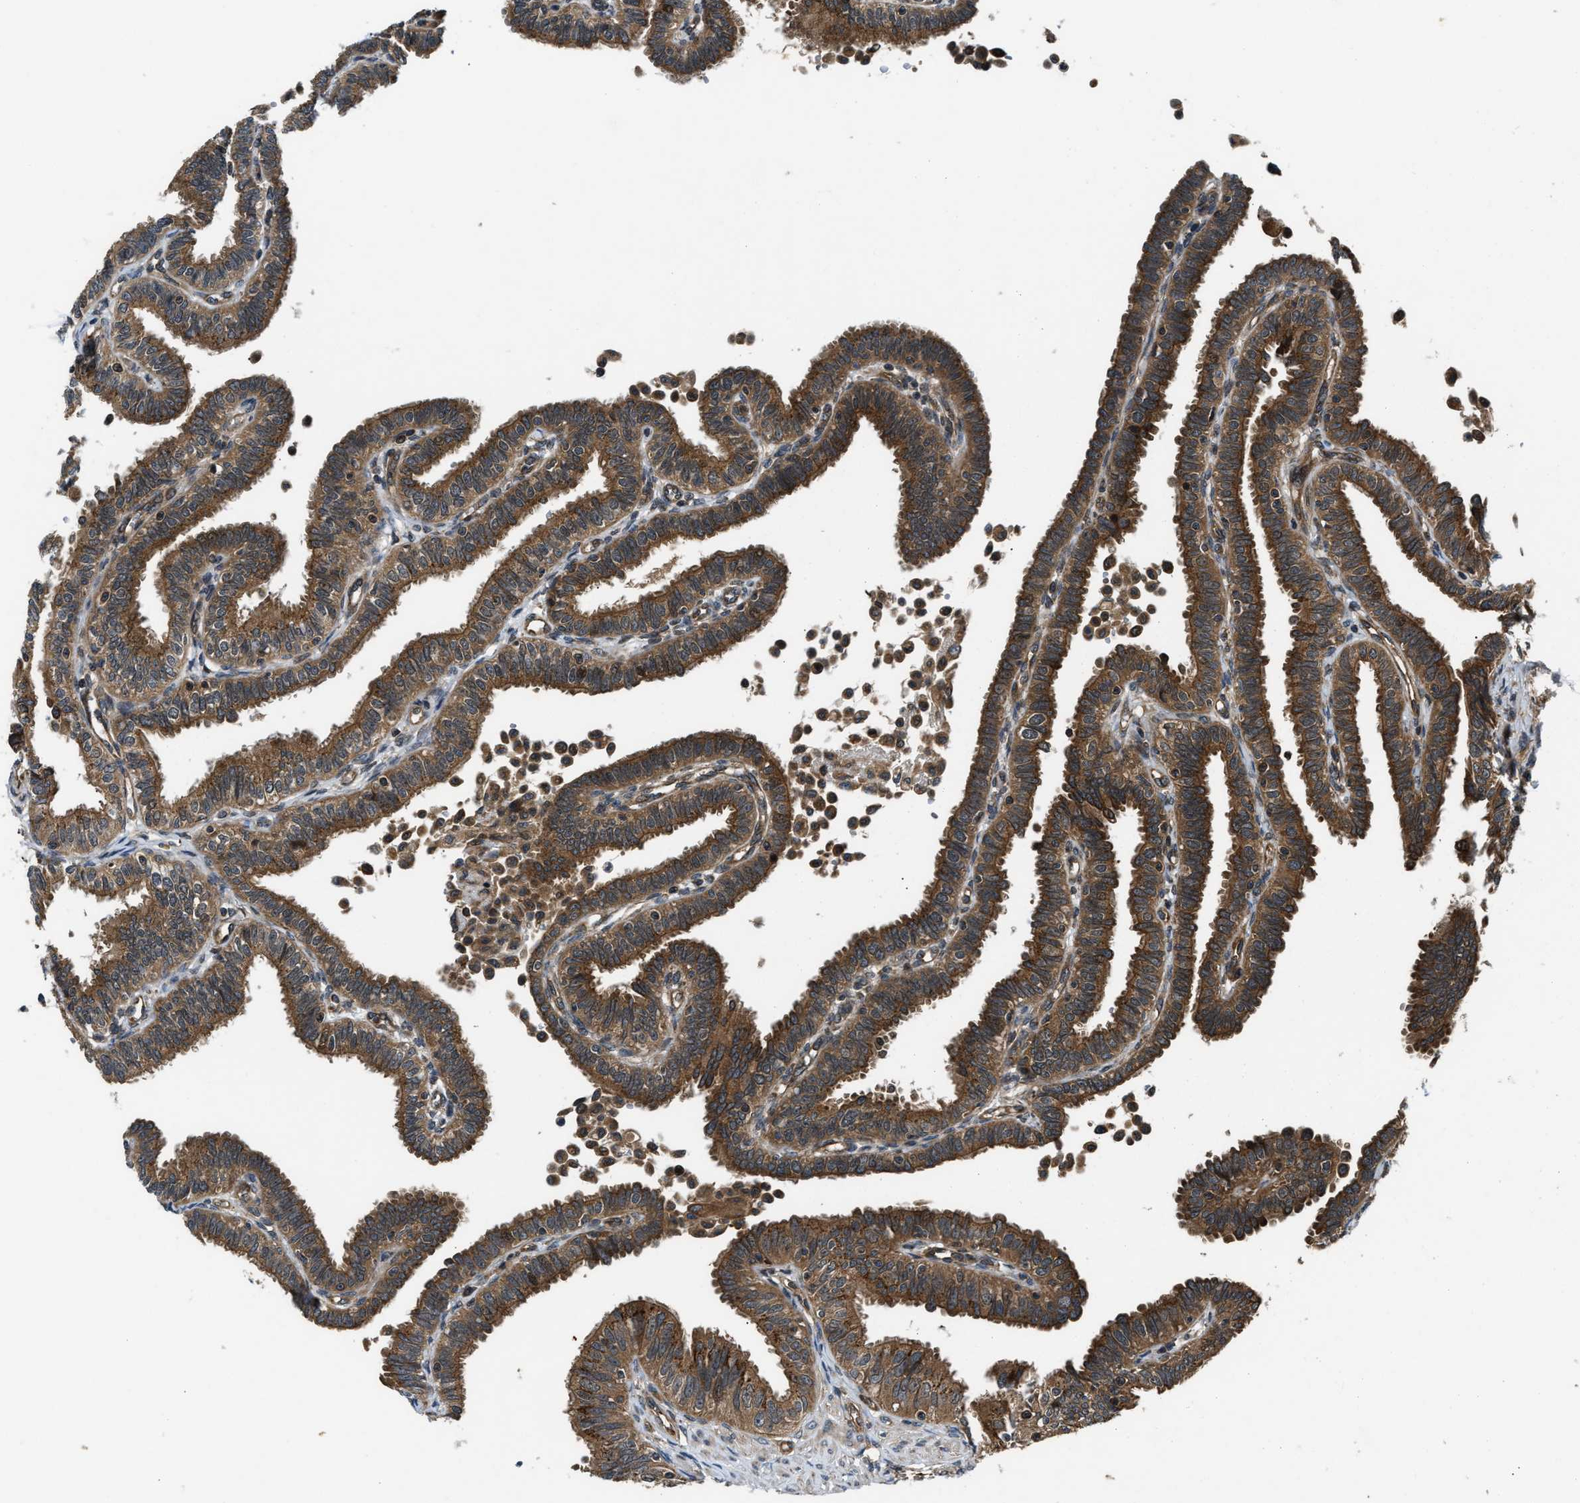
{"staining": {"intensity": "strong", "quantity": ">75%", "location": "cytoplasmic/membranous"}, "tissue": "fallopian tube", "cell_type": "Glandular cells", "image_type": "normal", "snomed": [{"axis": "morphology", "description": "Normal tissue, NOS"}, {"axis": "topography", "description": "Fallopian tube"}, {"axis": "topography", "description": "Placenta"}], "caption": "Protein staining exhibits strong cytoplasmic/membranous expression in about >75% of glandular cells in benign fallopian tube. (Brightfield microscopy of DAB IHC at high magnification).", "gene": "PNPLA8", "patient": {"sex": "female", "age": 34}}